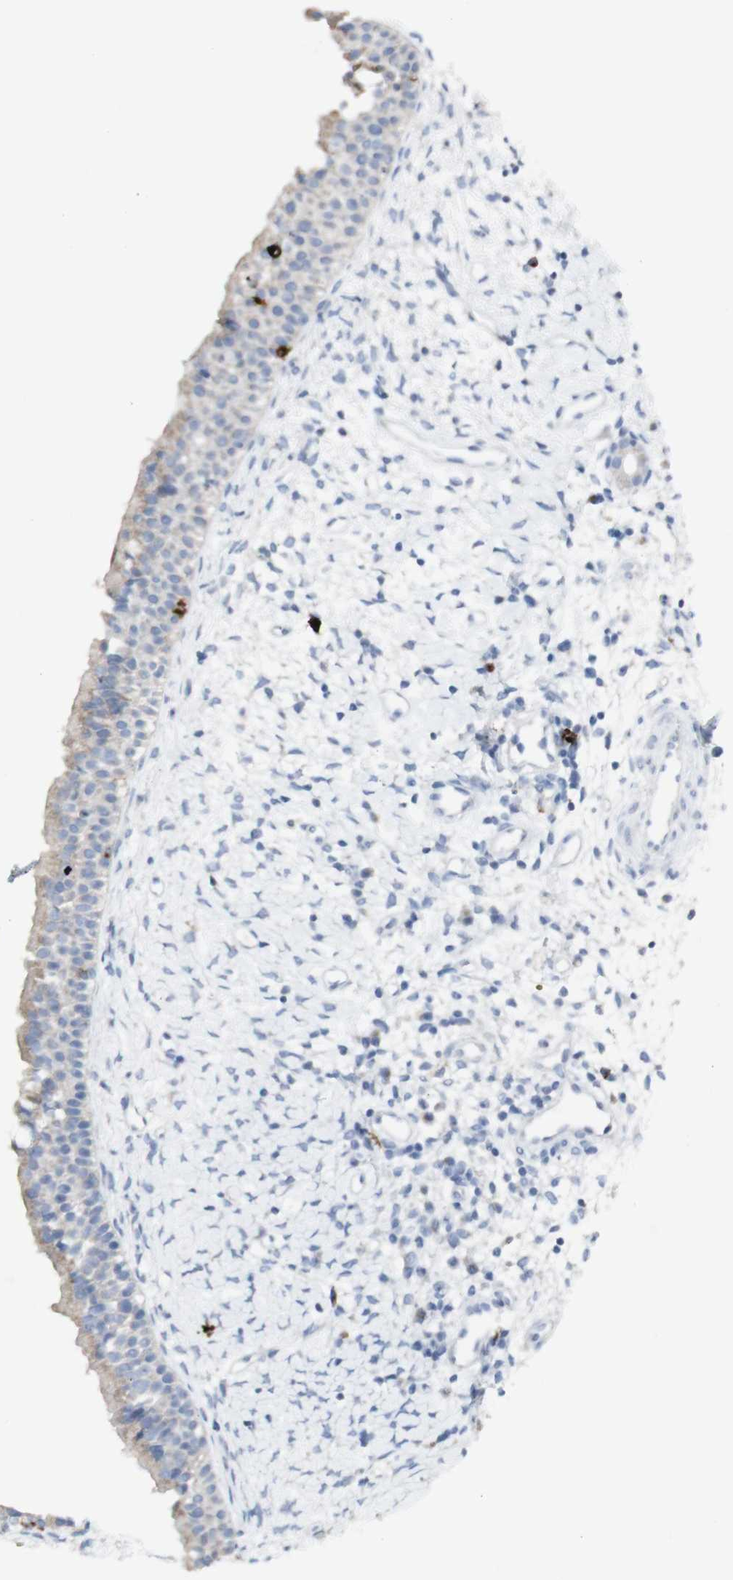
{"staining": {"intensity": "weak", "quantity": "<25%", "location": "cytoplasmic/membranous"}, "tissue": "nasopharynx", "cell_type": "Respiratory epithelial cells", "image_type": "normal", "snomed": [{"axis": "morphology", "description": "Normal tissue, NOS"}, {"axis": "topography", "description": "Nasopharynx"}], "caption": "An image of nasopharynx stained for a protein reveals no brown staining in respiratory epithelial cells.", "gene": "CD207", "patient": {"sex": "male", "age": 22}}